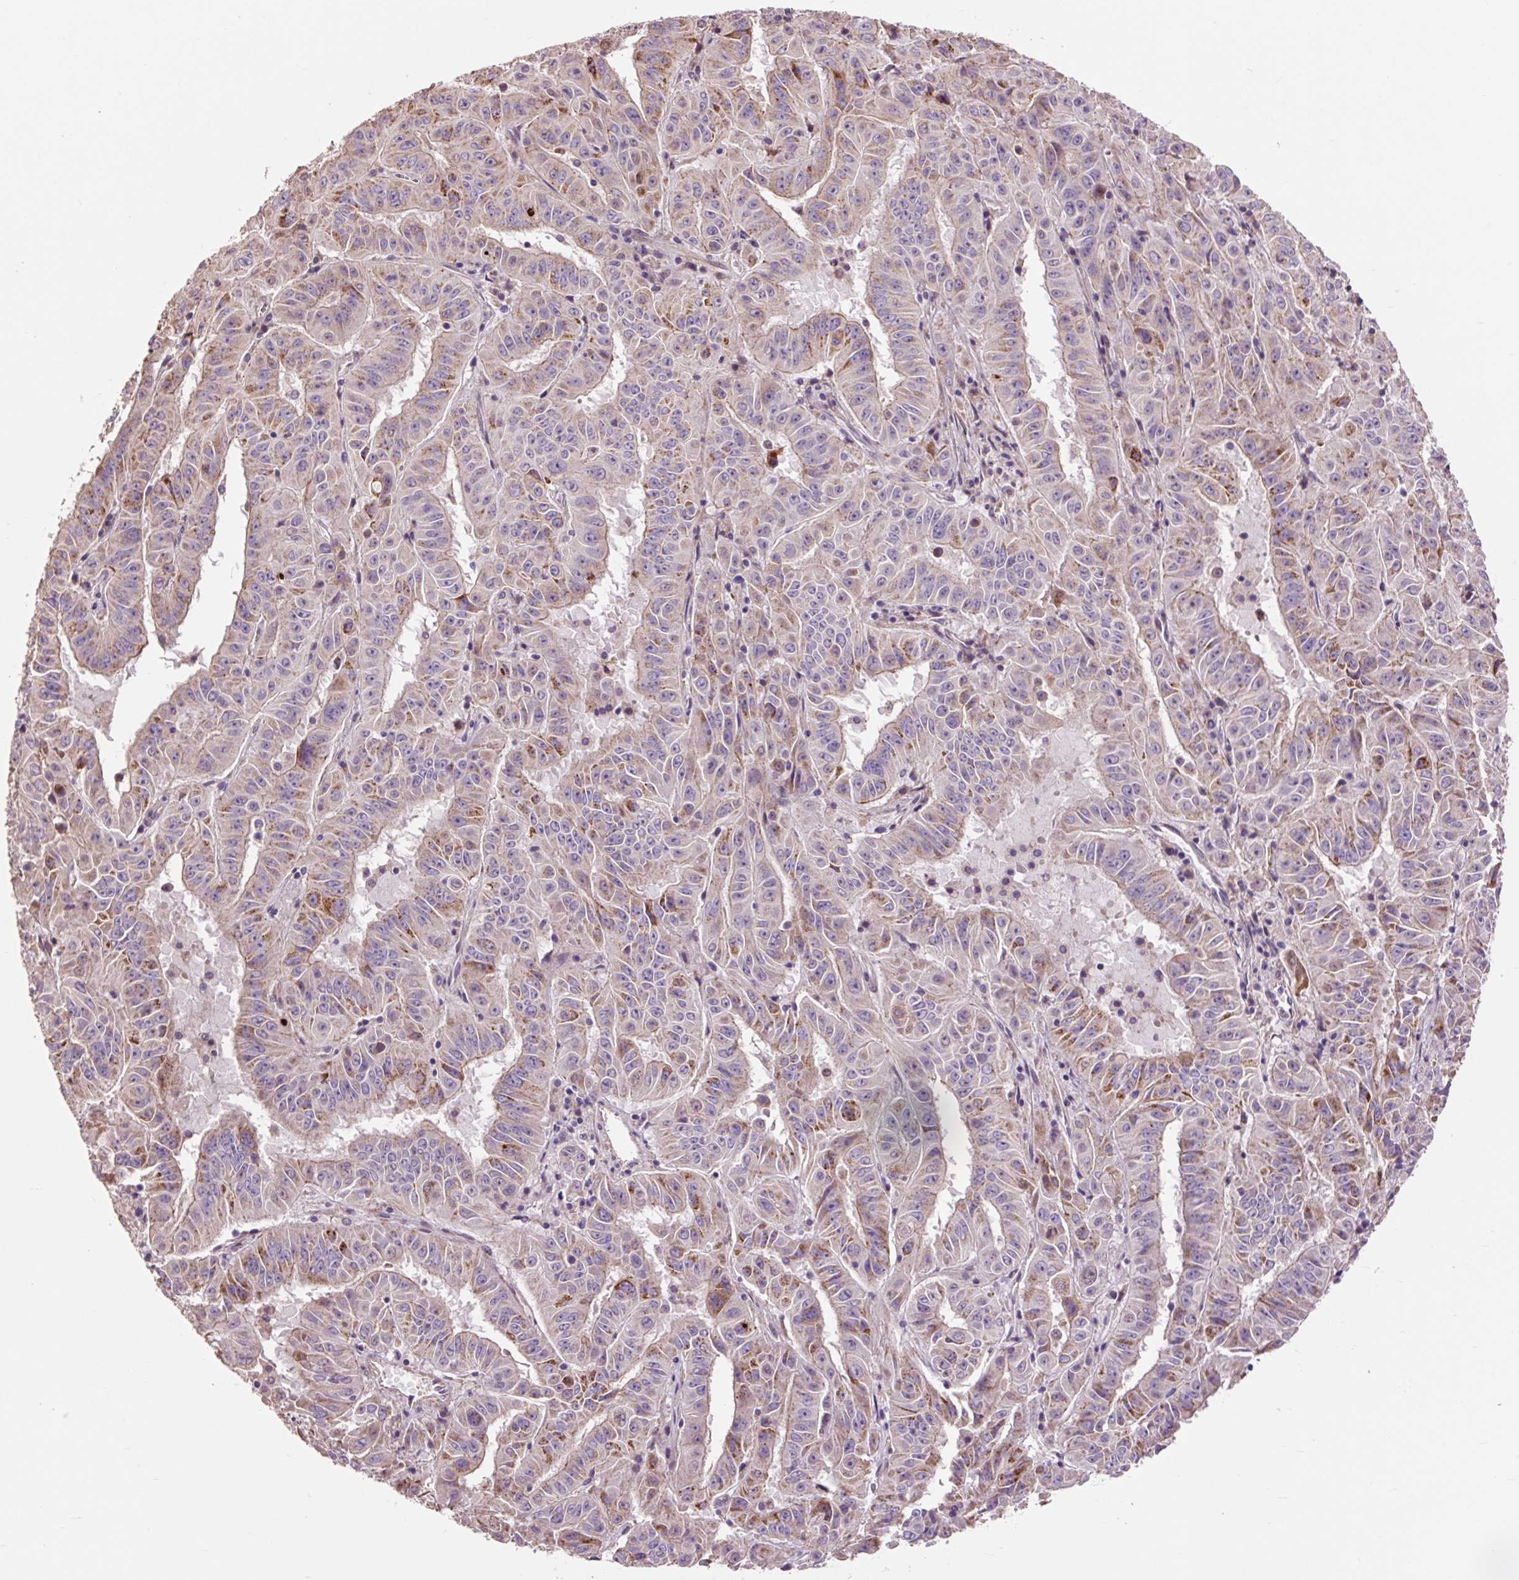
{"staining": {"intensity": "moderate", "quantity": ">75%", "location": "cytoplasmic/membranous"}, "tissue": "pancreatic cancer", "cell_type": "Tumor cells", "image_type": "cancer", "snomed": [{"axis": "morphology", "description": "Adenocarcinoma, NOS"}, {"axis": "topography", "description": "Pancreas"}], "caption": "There is medium levels of moderate cytoplasmic/membranous expression in tumor cells of adenocarcinoma (pancreatic), as demonstrated by immunohistochemical staining (brown color).", "gene": "PRIMPOL", "patient": {"sex": "male", "age": 63}}